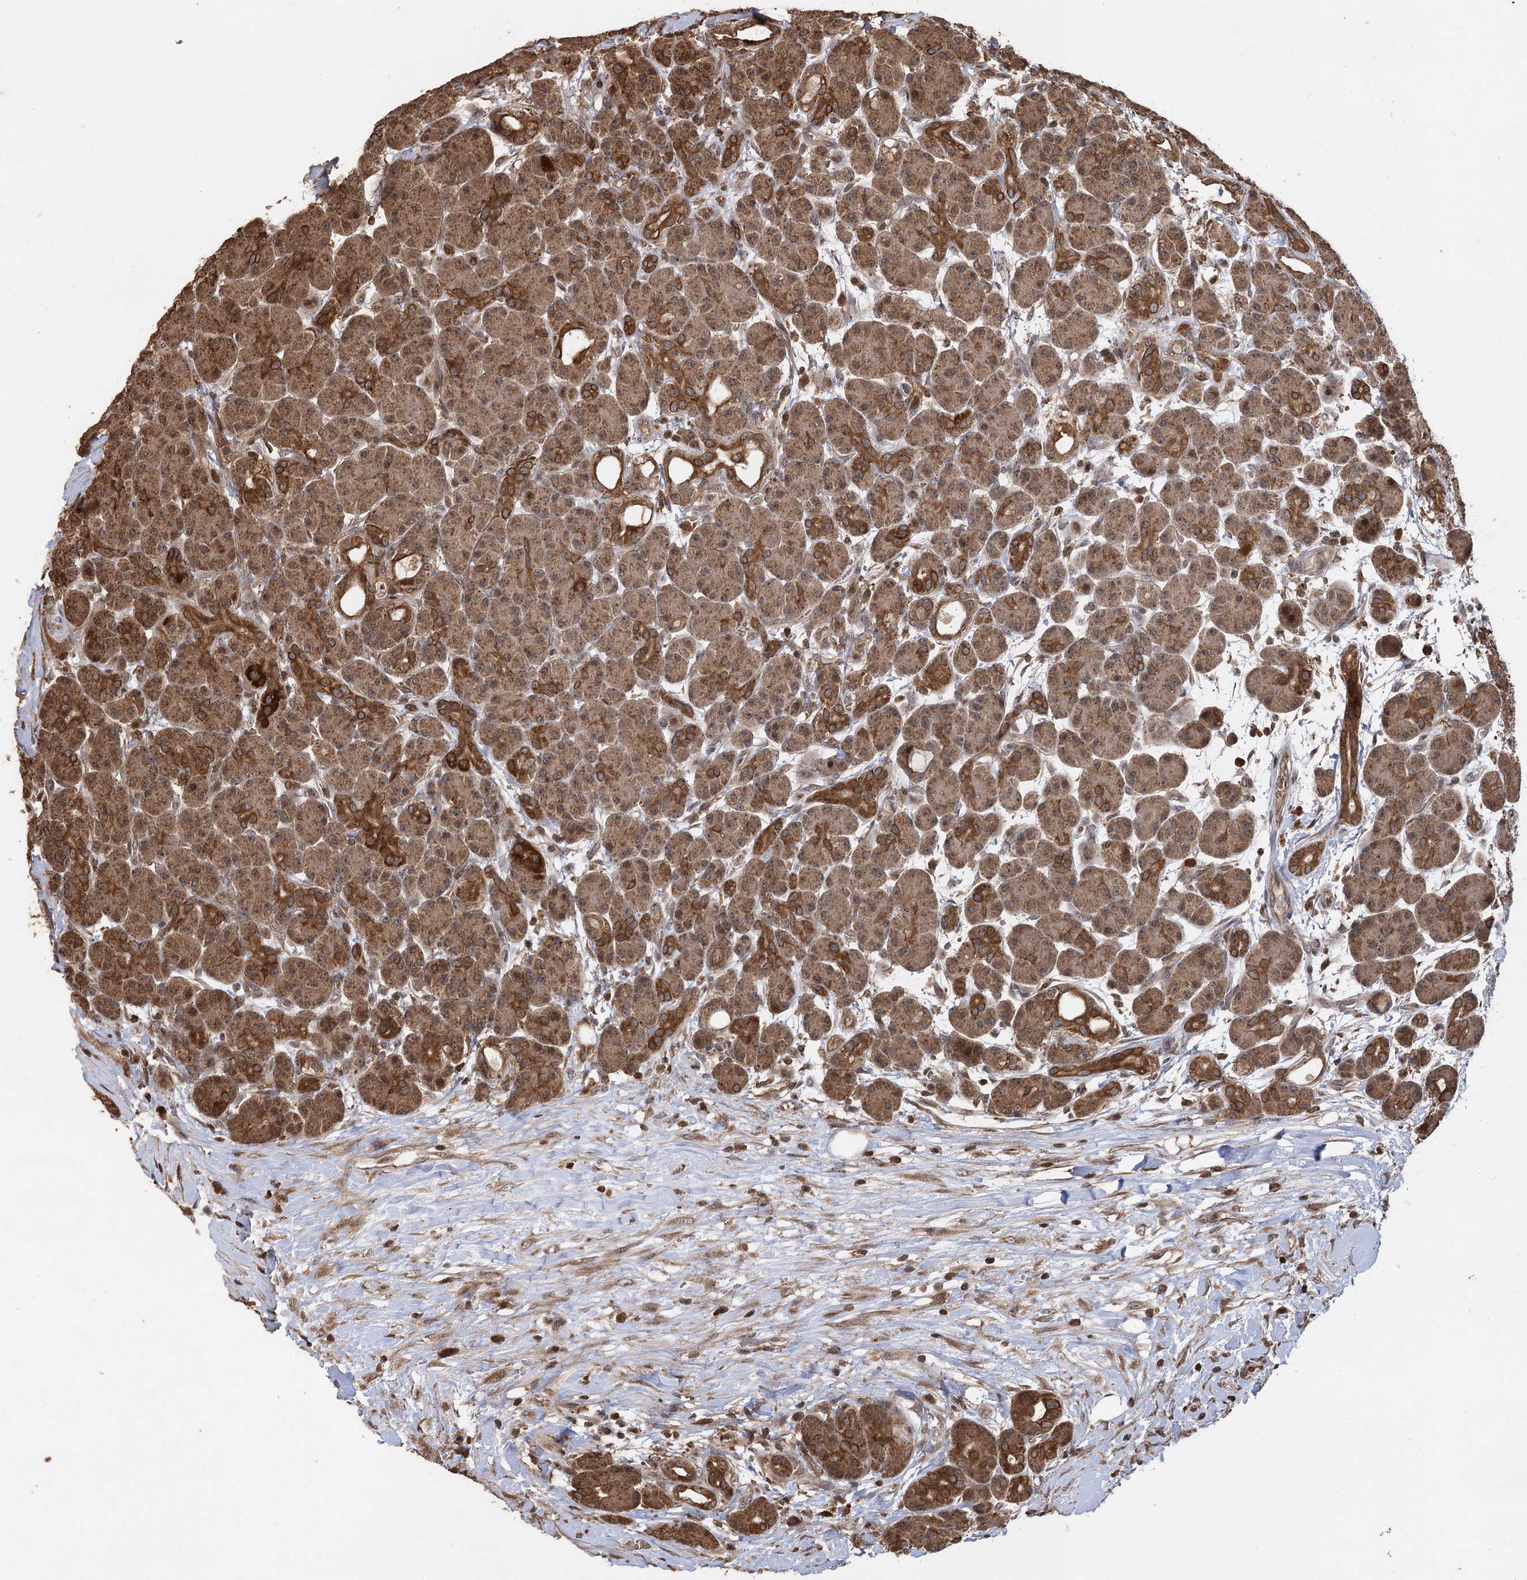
{"staining": {"intensity": "strong", "quantity": ">75%", "location": "cytoplasmic/membranous,nuclear"}, "tissue": "pancreas", "cell_type": "Exocrine glandular cells", "image_type": "normal", "snomed": [{"axis": "morphology", "description": "Normal tissue, NOS"}, {"axis": "topography", "description": "Pancreas"}], "caption": "Immunohistochemistry (IHC) of benign pancreas exhibits high levels of strong cytoplasmic/membranous,nuclear staining in approximately >75% of exocrine glandular cells.", "gene": "IL11RA", "patient": {"sex": "male", "age": 63}}